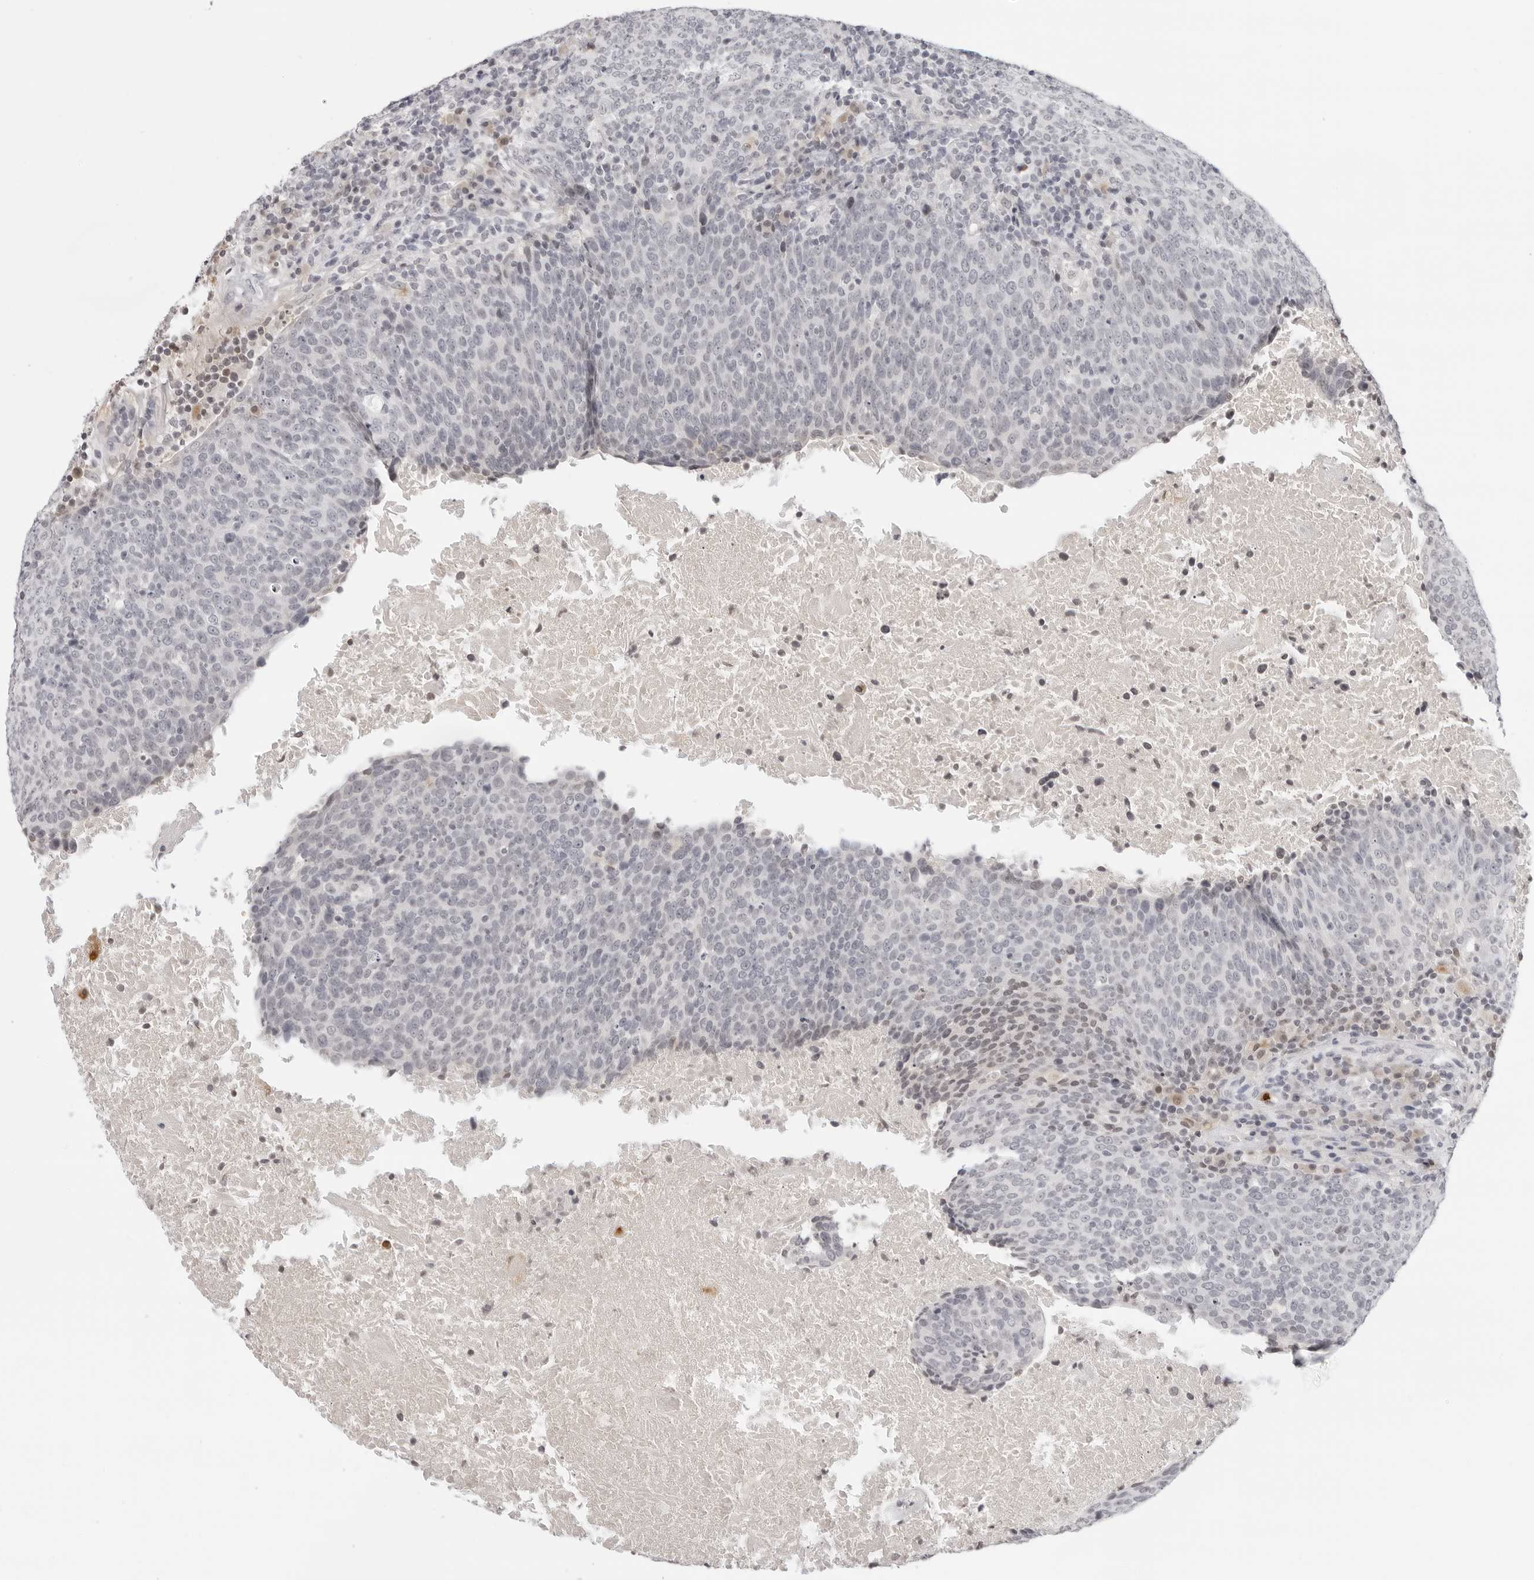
{"staining": {"intensity": "negative", "quantity": "none", "location": "none"}, "tissue": "head and neck cancer", "cell_type": "Tumor cells", "image_type": "cancer", "snomed": [{"axis": "morphology", "description": "Squamous cell carcinoma, NOS"}, {"axis": "morphology", "description": "Squamous cell carcinoma, metastatic, NOS"}, {"axis": "topography", "description": "Lymph node"}, {"axis": "topography", "description": "Head-Neck"}], "caption": "Immunohistochemistry image of human head and neck cancer (metastatic squamous cell carcinoma) stained for a protein (brown), which shows no positivity in tumor cells.", "gene": "STRADB", "patient": {"sex": "male", "age": 62}}